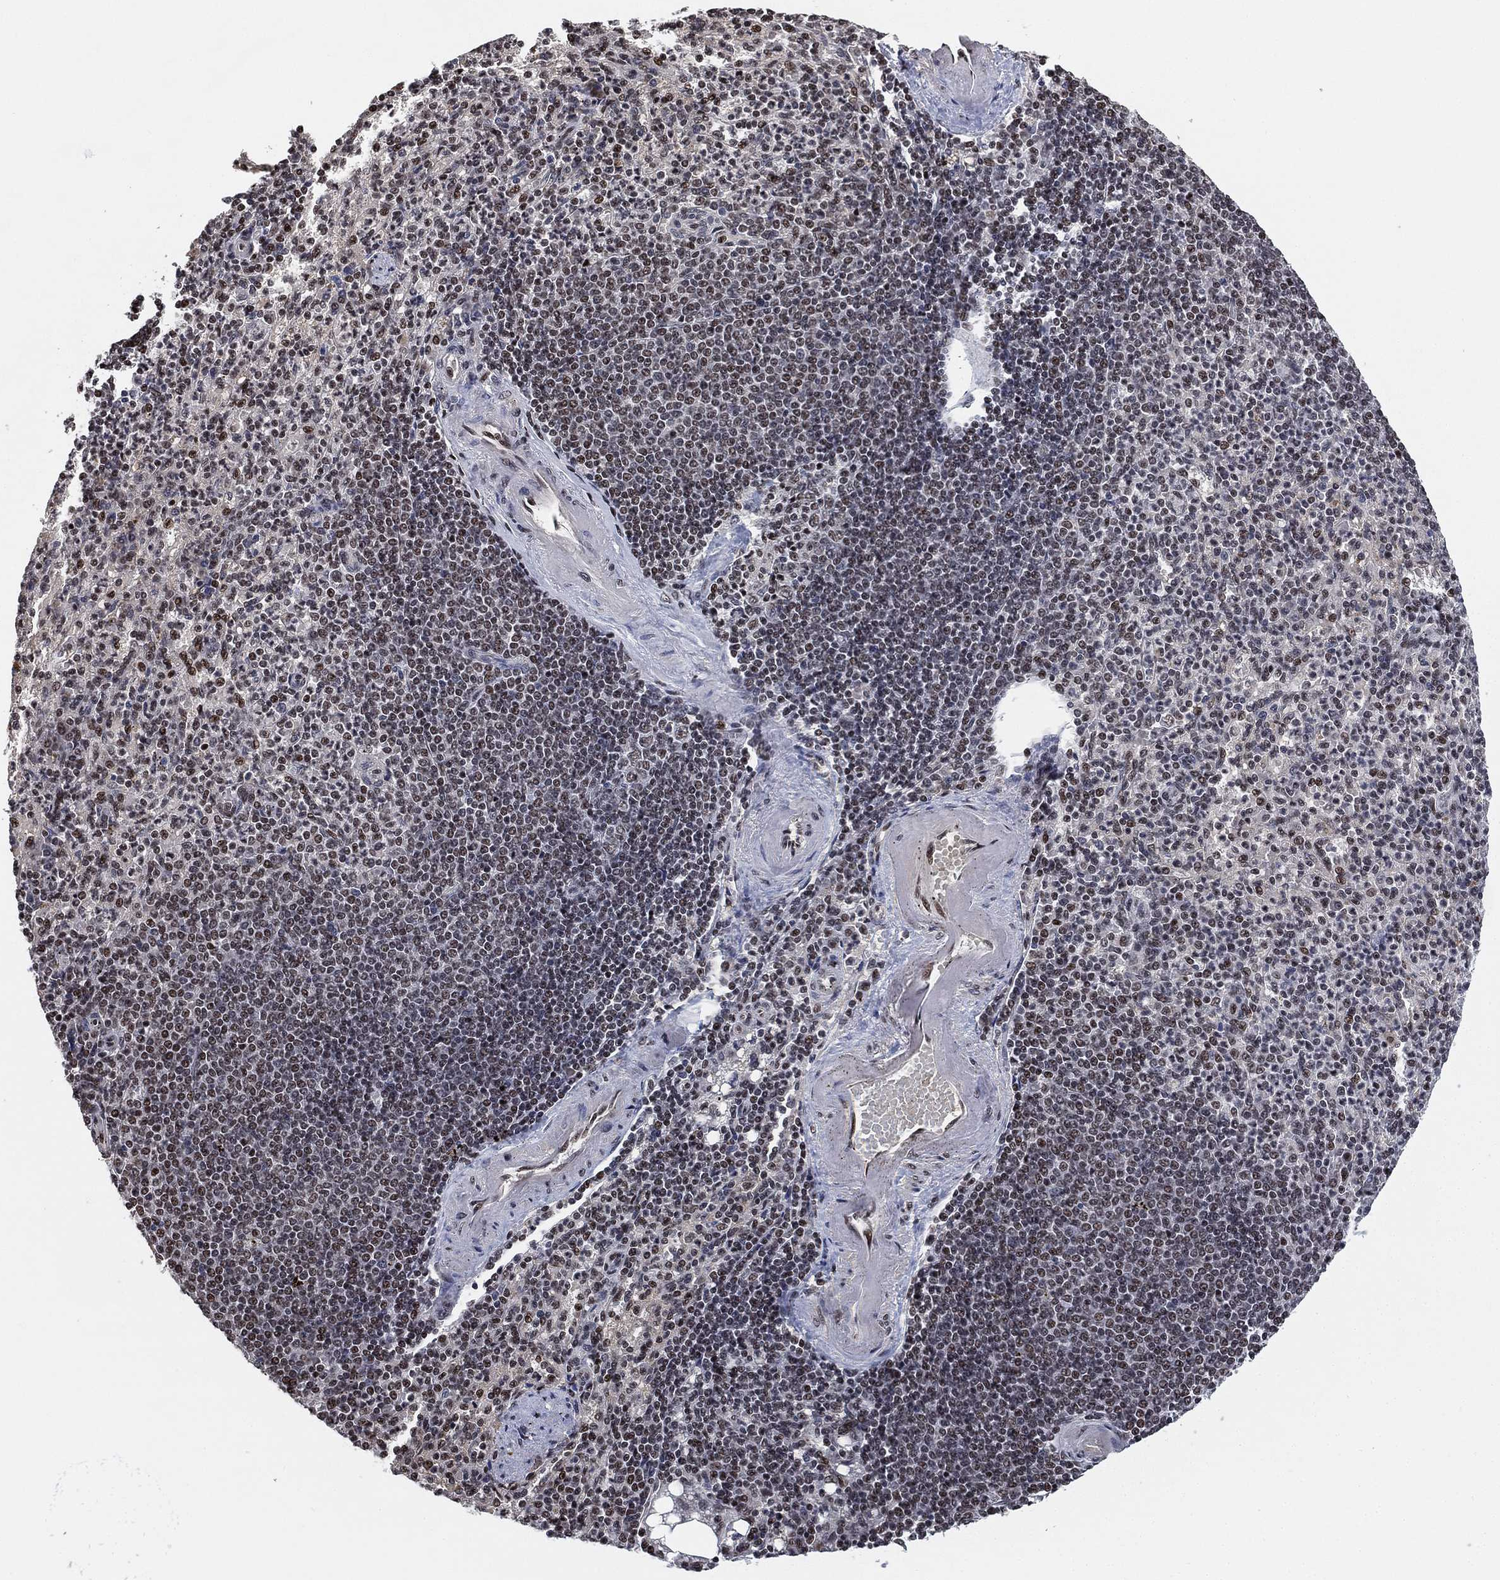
{"staining": {"intensity": "strong", "quantity": "25%-75%", "location": "nuclear"}, "tissue": "spleen", "cell_type": "Cells in red pulp", "image_type": "normal", "snomed": [{"axis": "morphology", "description": "Normal tissue, NOS"}, {"axis": "topography", "description": "Spleen"}], "caption": "Immunohistochemical staining of benign spleen exhibits high levels of strong nuclear staining in approximately 25%-75% of cells in red pulp. The protein of interest is stained brown, and the nuclei are stained in blue (DAB IHC with brightfield microscopy, high magnification).", "gene": "ZSCAN30", "patient": {"sex": "female", "age": 74}}